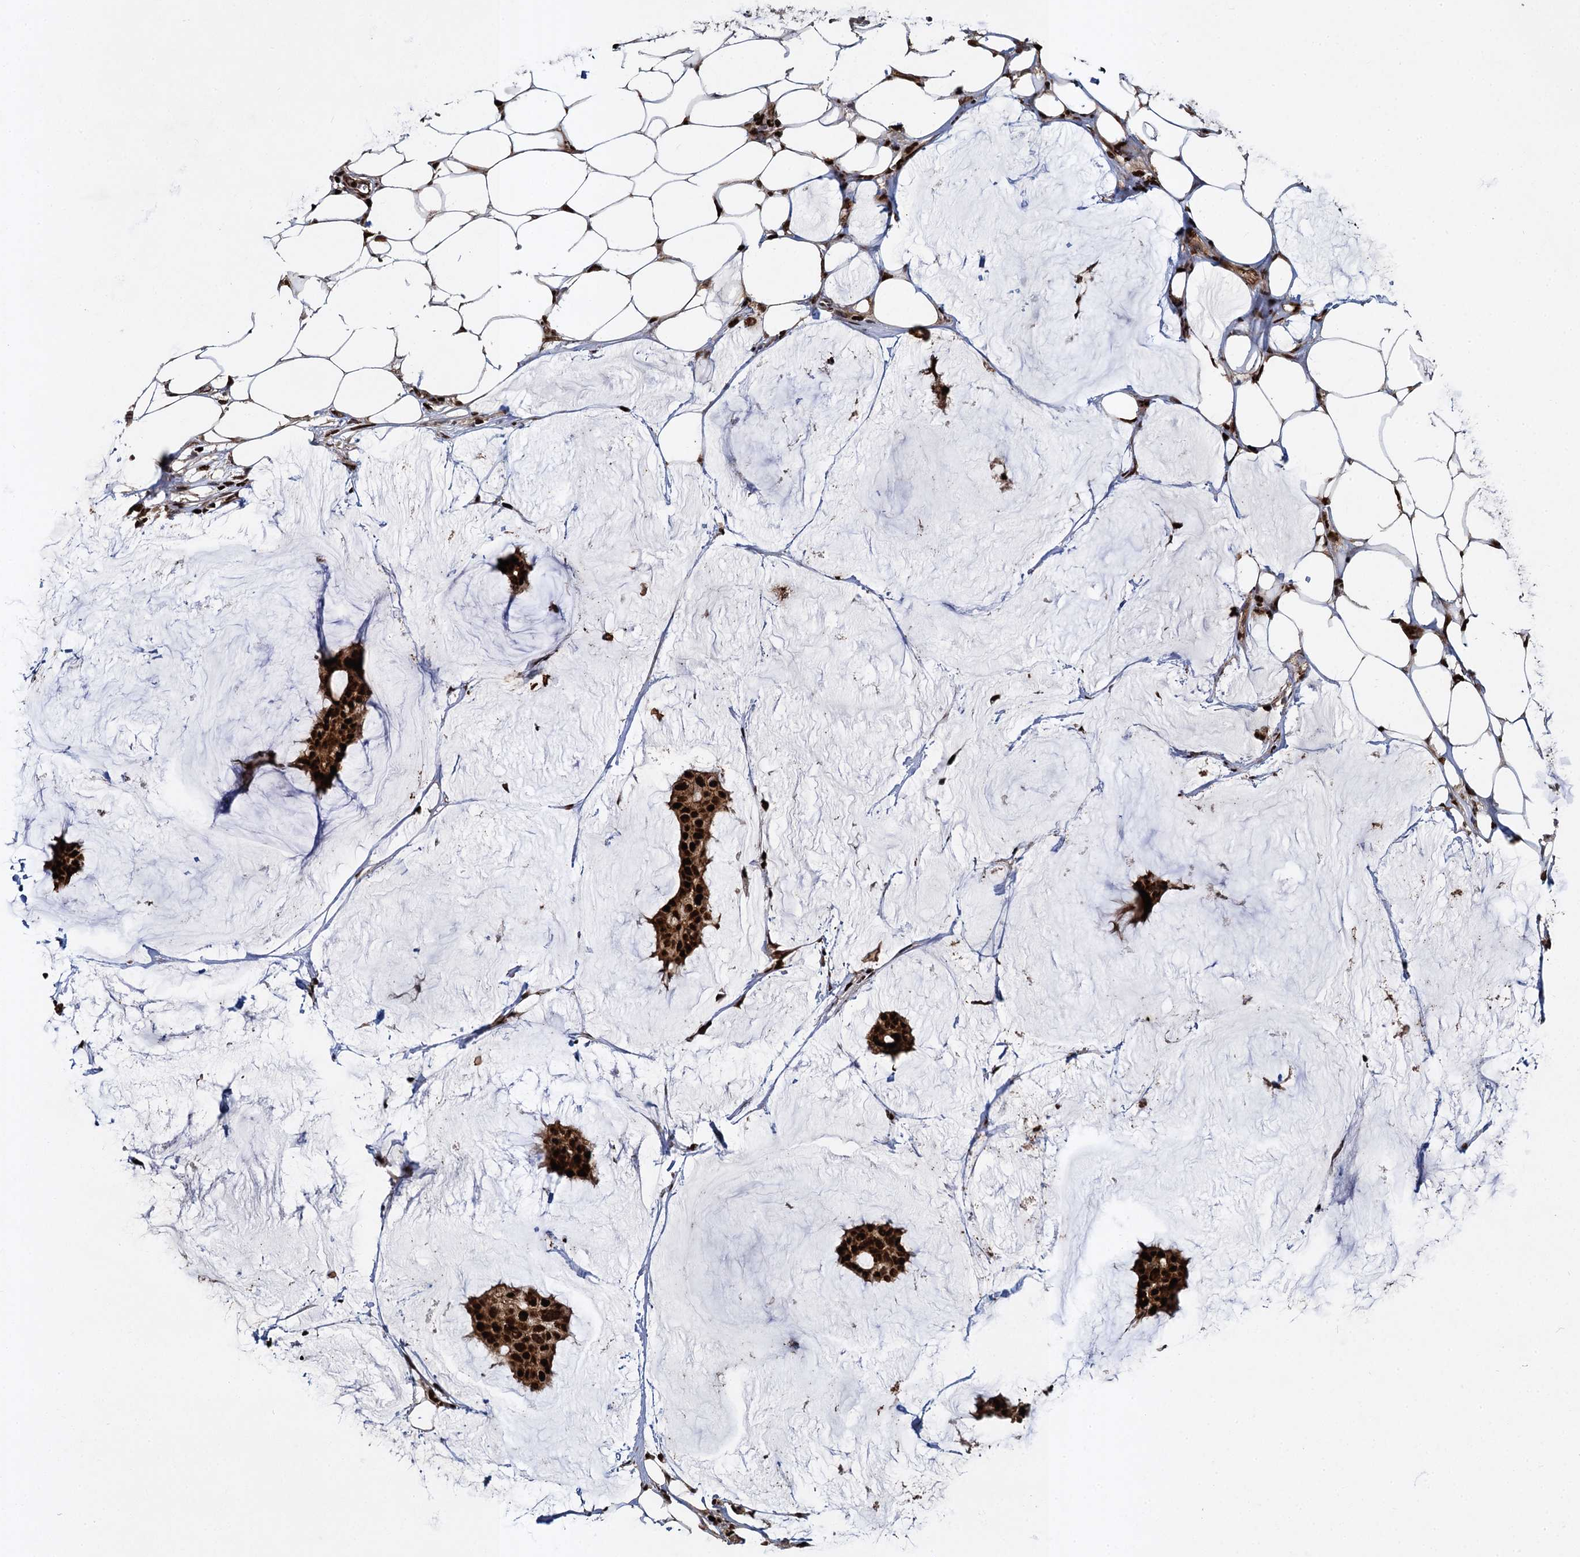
{"staining": {"intensity": "strong", "quantity": ">75%", "location": "cytoplasmic/membranous,nuclear"}, "tissue": "breast cancer", "cell_type": "Tumor cells", "image_type": "cancer", "snomed": [{"axis": "morphology", "description": "Duct carcinoma"}, {"axis": "topography", "description": "Breast"}], "caption": "About >75% of tumor cells in human invasive ductal carcinoma (breast) display strong cytoplasmic/membranous and nuclear protein expression as visualized by brown immunohistochemical staining.", "gene": "ANKRD49", "patient": {"sex": "female", "age": 93}}